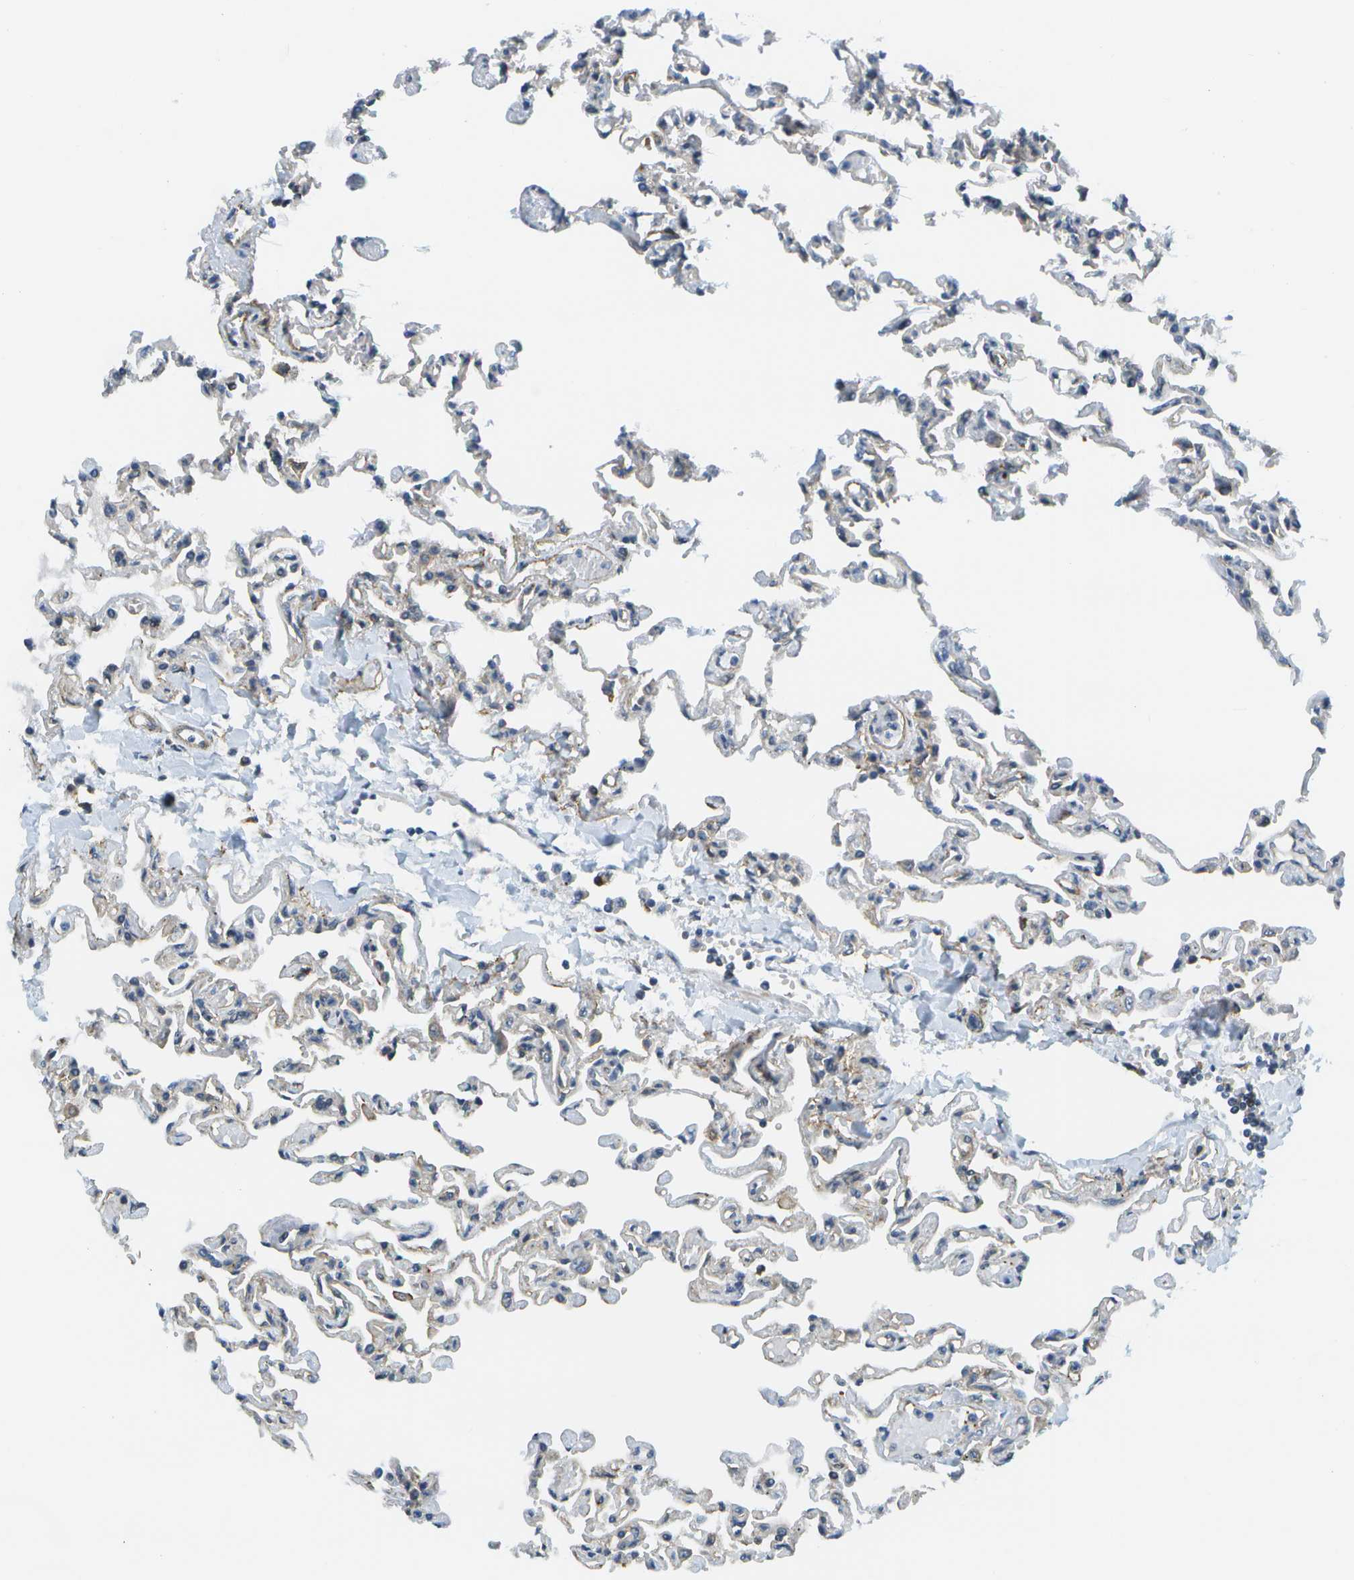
{"staining": {"intensity": "negative", "quantity": "none", "location": "none"}, "tissue": "lung", "cell_type": "Alveolar cells", "image_type": "normal", "snomed": [{"axis": "morphology", "description": "Normal tissue, NOS"}, {"axis": "topography", "description": "Lung"}], "caption": "This image is of unremarkable lung stained with immunohistochemistry (IHC) to label a protein in brown with the nuclei are counter-stained blue. There is no positivity in alveolar cells.", "gene": "KIAA0040", "patient": {"sex": "male", "age": 21}}